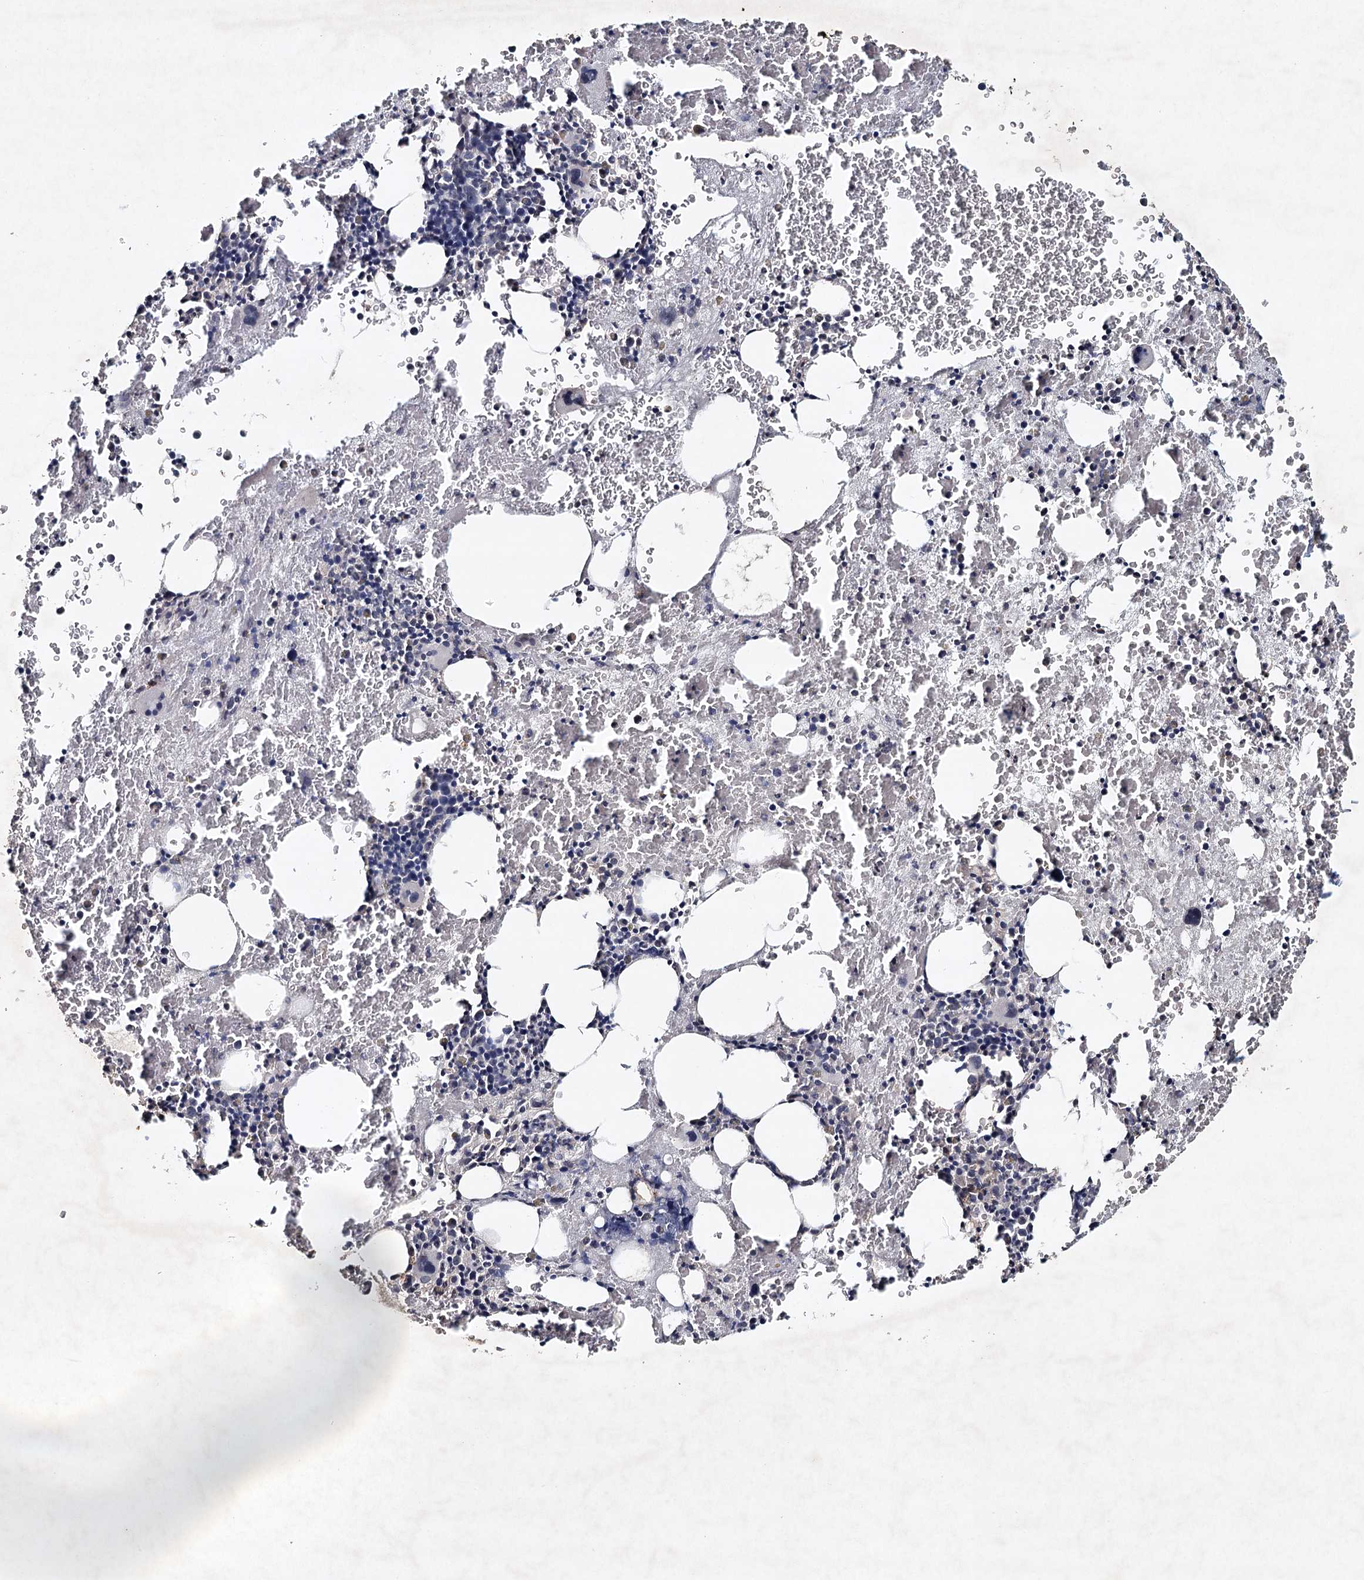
{"staining": {"intensity": "negative", "quantity": "none", "location": "none"}, "tissue": "bone marrow", "cell_type": "Hematopoietic cells", "image_type": "normal", "snomed": [{"axis": "morphology", "description": "Normal tissue, NOS"}, {"axis": "topography", "description": "Bone marrow"}], "caption": "An immunohistochemistry (IHC) micrograph of benign bone marrow is shown. There is no staining in hematopoietic cells of bone marrow.", "gene": "SYNPO", "patient": {"sex": "male", "age": 36}}